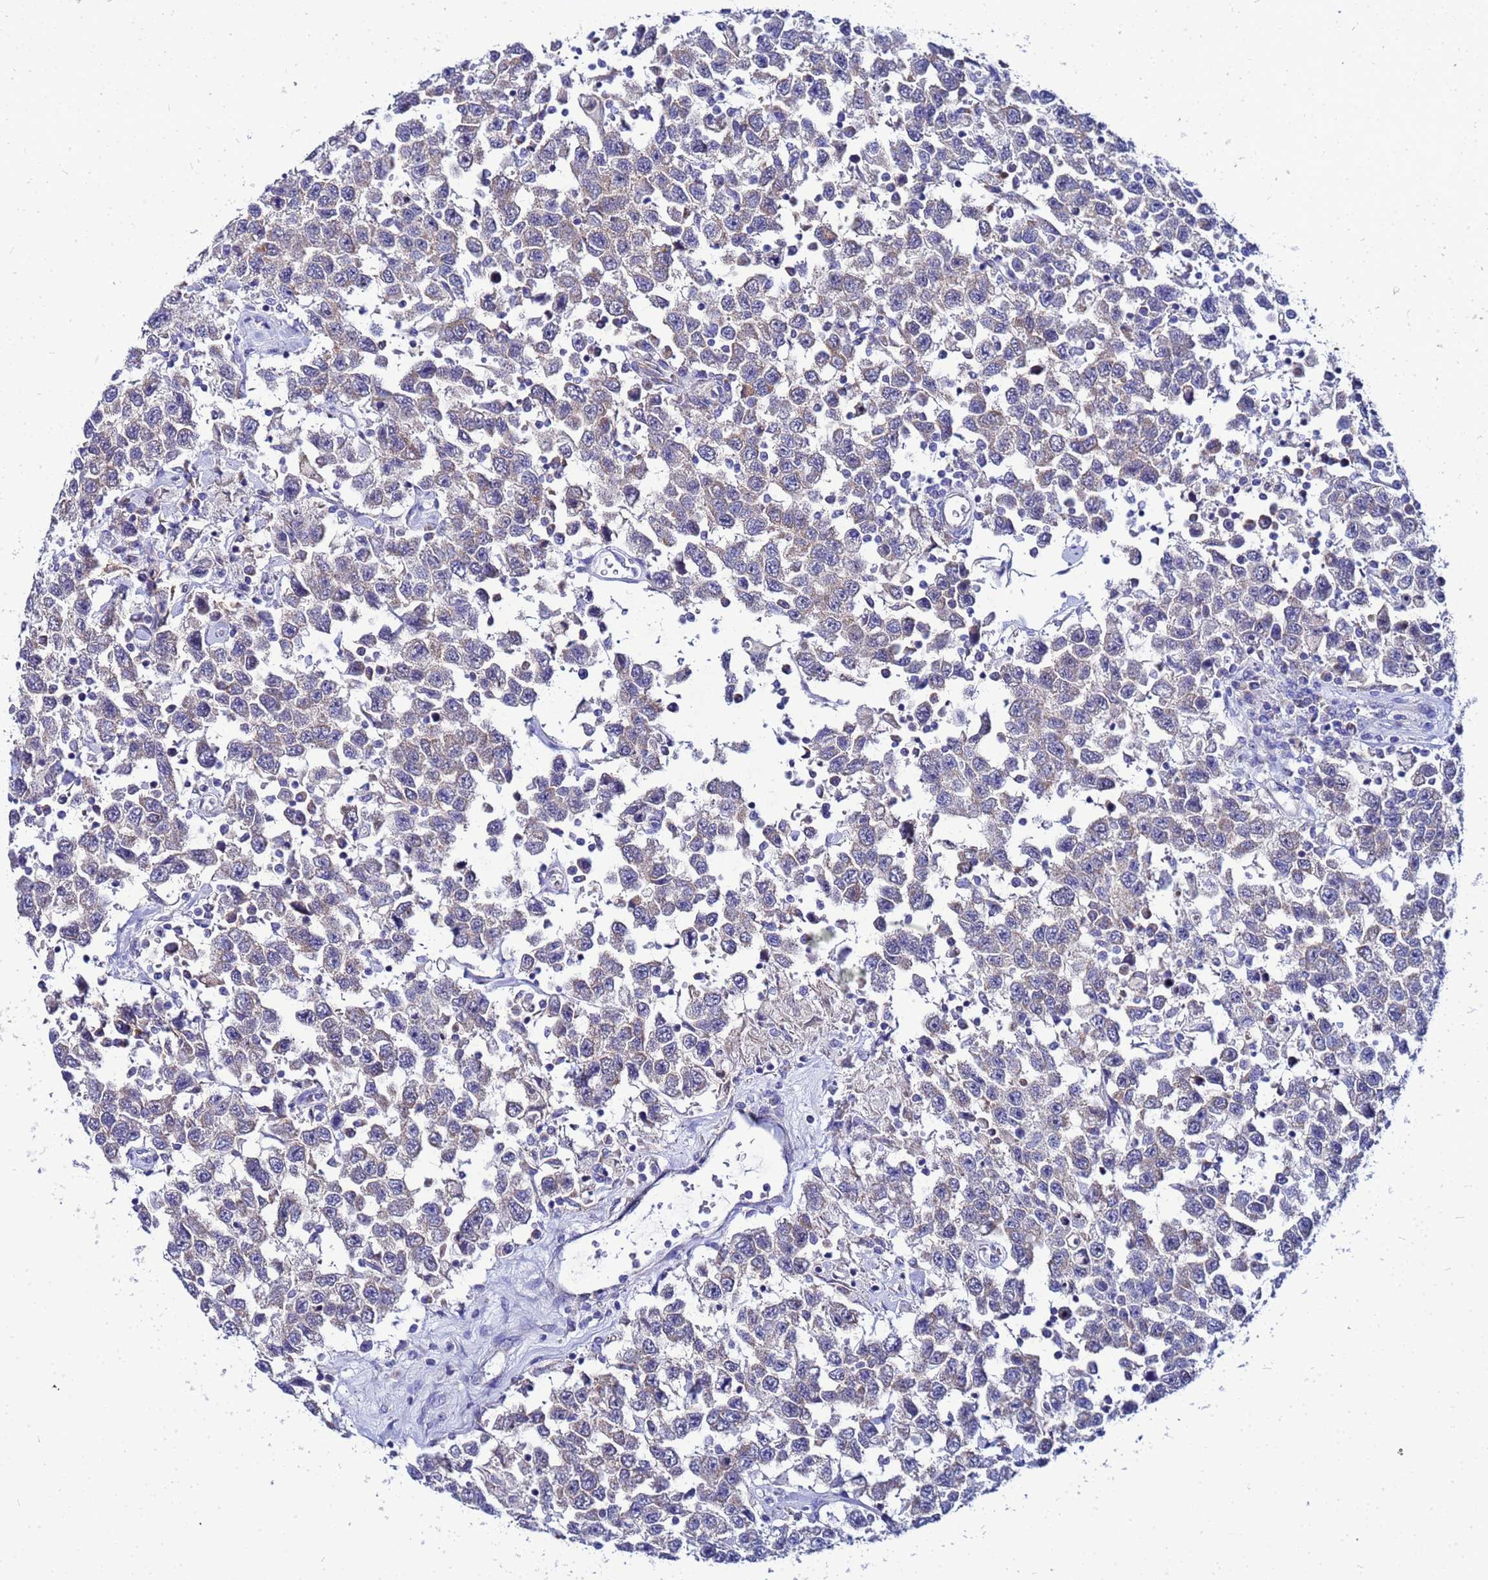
{"staining": {"intensity": "negative", "quantity": "none", "location": "none"}, "tissue": "testis cancer", "cell_type": "Tumor cells", "image_type": "cancer", "snomed": [{"axis": "morphology", "description": "Seminoma, NOS"}, {"axis": "topography", "description": "Testis"}], "caption": "Photomicrograph shows no protein staining in tumor cells of testis seminoma tissue.", "gene": "FAHD2A", "patient": {"sex": "male", "age": 41}}